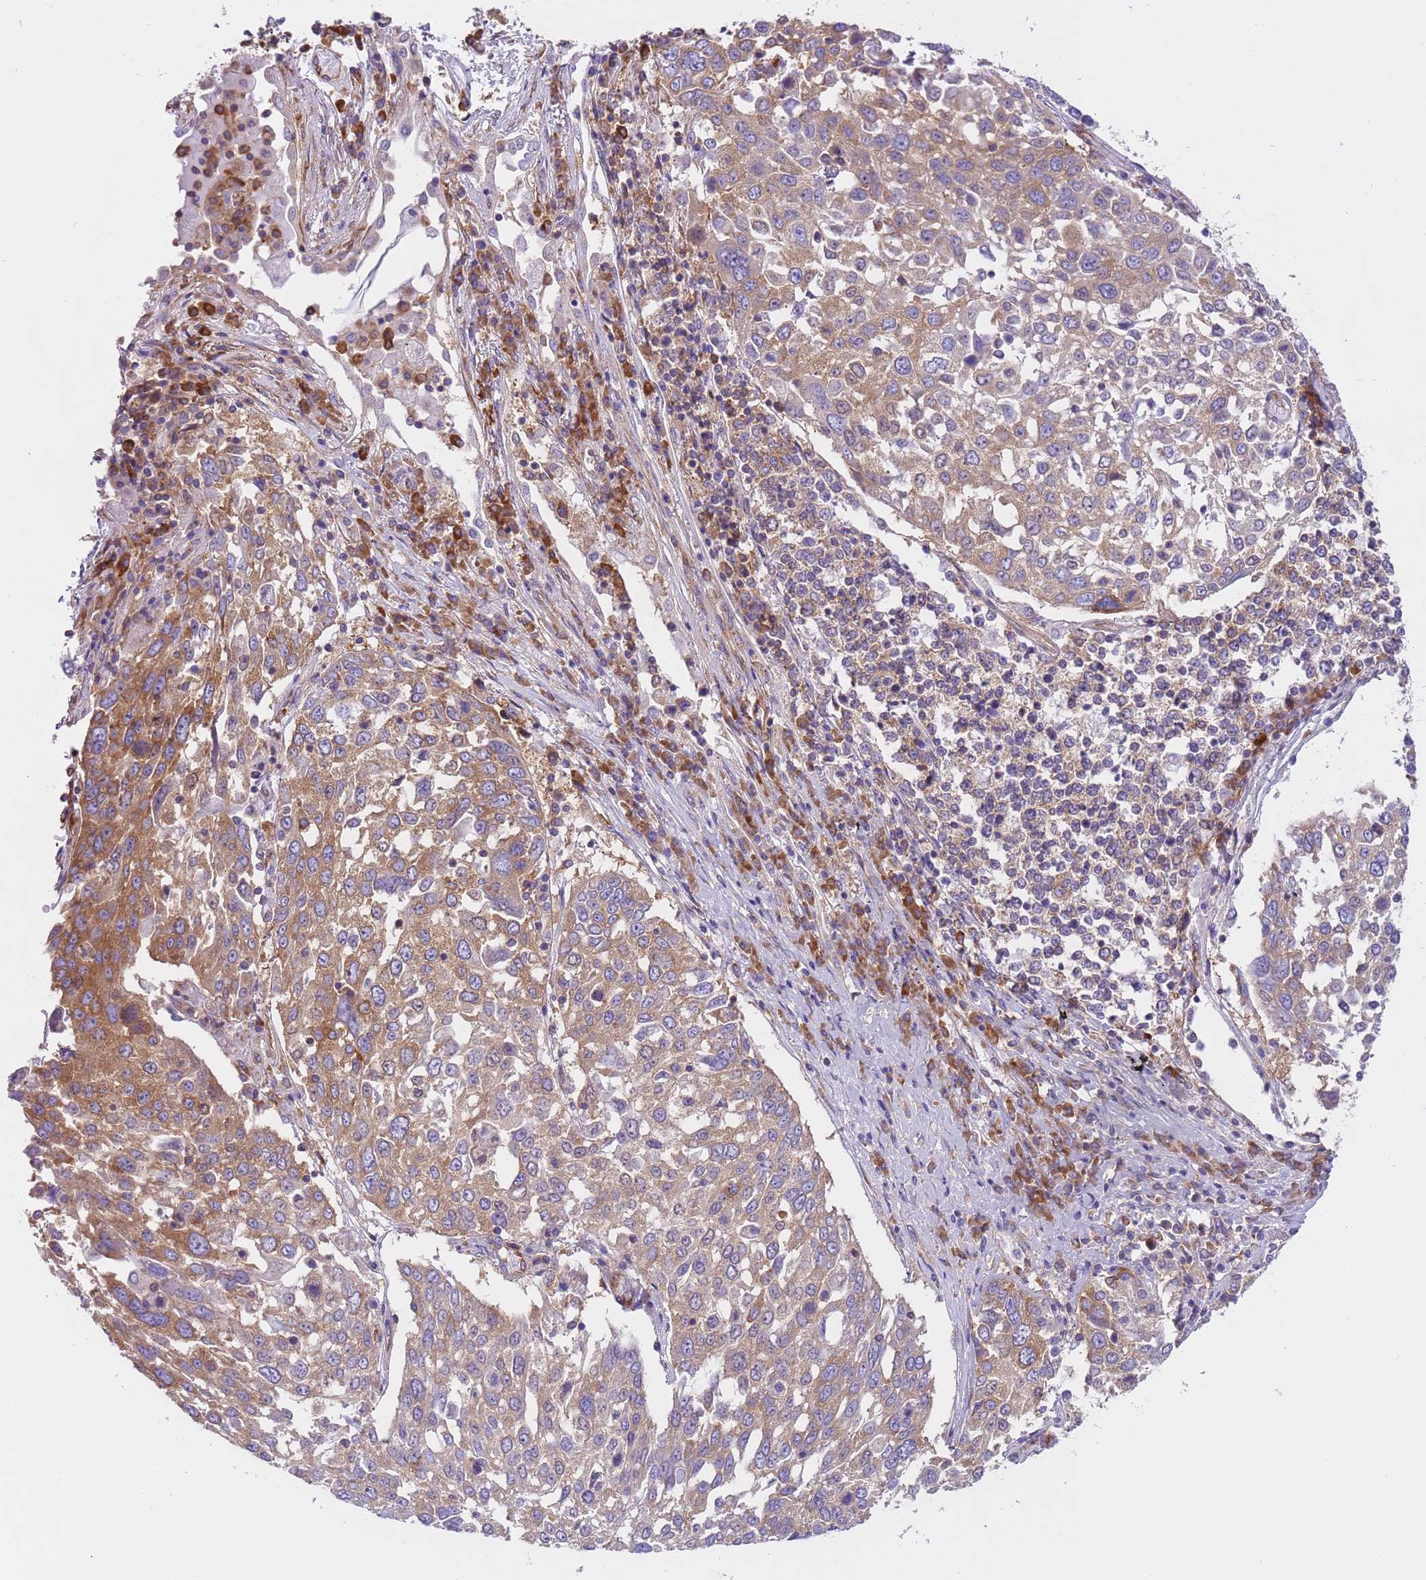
{"staining": {"intensity": "moderate", "quantity": ">75%", "location": "cytoplasmic/membranous"}, "tissue": "lung cancer", "cell_type": "Tumor cells", "image_type": "cancer", "snomed": [{"axis": "morphology", "description": "Squamous cell carcinoma, NOS"}, {"axis": "topography", "description": "Lung"}], "caption": "DAB immunohistochemical staining of human squamous cell carcinoma (lung) displays moderate cytoplasmic/membranous protein expression in approximately >75% of tumor cells.", "gene": "VARS1", "patient": {"sex": "male", "age": 65}}